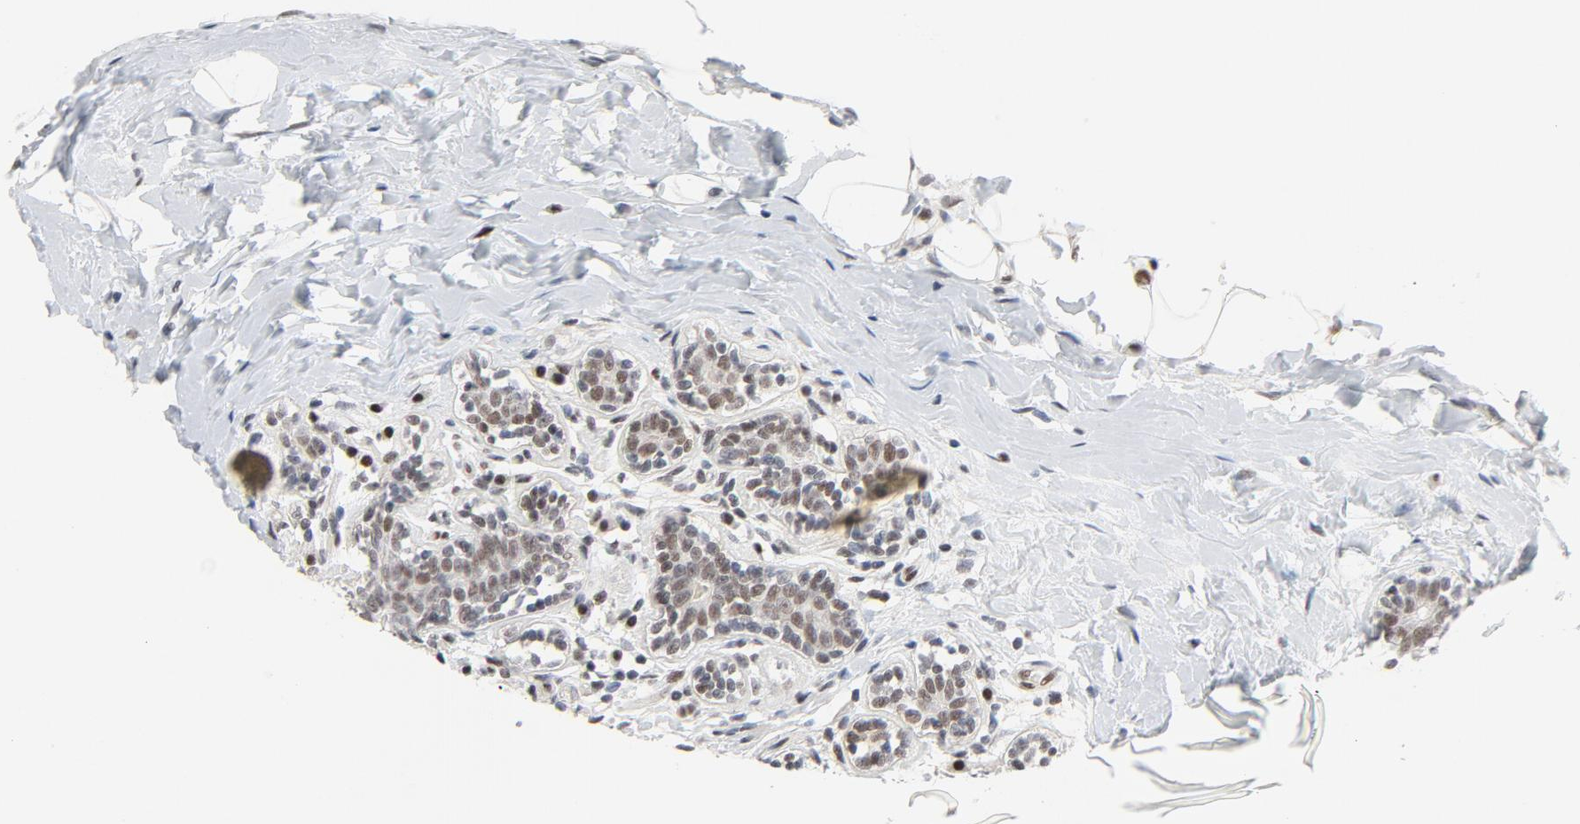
{"staining": {"intensity": "moderate", "quantity": ">75%", "location": "nuclear"}, "tissue": "breast cancer", "cell_type": "Tumor cells", "image_type": "cancer", "snomed": [{"axis": "morphology", "description": "Normal tissue, NOS"}, {"axis": "morphology", "description": "Lobular carcinoma"}, {"axis": "topography", "description": "Breast"}], "caption": "DAB (3,3'-diaminobenzidine) immunohistochemical staining of breast lobular carcinoma demonstrates moderate nuclear protein expression in about >75% of tumor cells.", "gene": "JMJD6", "patient": {"sex": "female", "age": 47}}